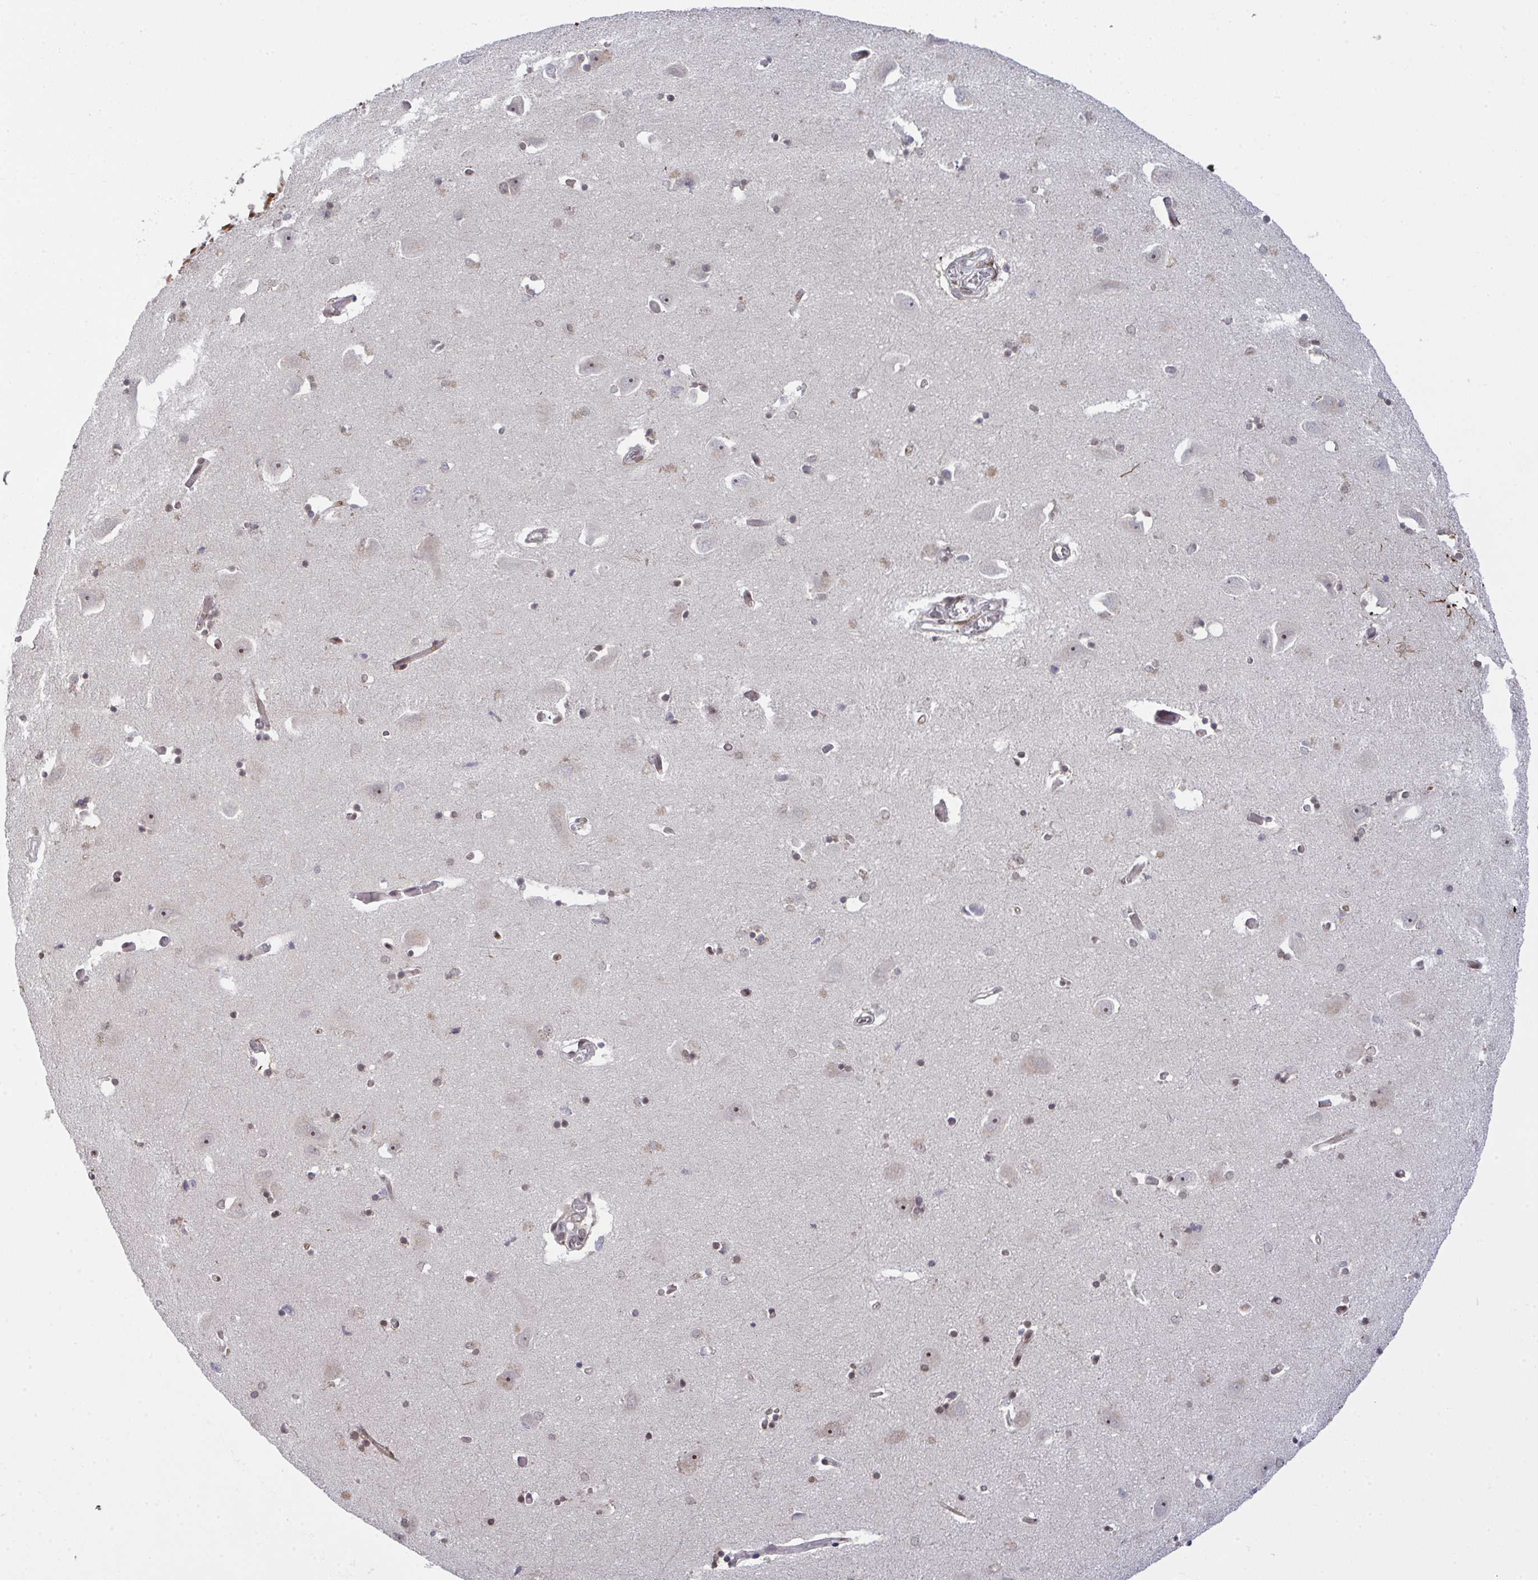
{"staining": {"intensity": "moderate", "quantity": "<25%", "location": "cytoplasmic/membranous,nuclear"}, "tissue": "caudate", "cell_type": "Glial cells", "image_type": "normal", "snomed": [{"axis": "morphology", "description": "Normal tissue, NOS"}, {"axis": "topography", "description": "Lateral ventricle wall"}, {"axis": "topography", "description": "Hippocampus"}], "caption": "Immunohistochemical staining of unremarkable human caudate reveals <25% levels of moderate cytoplasmic/membranous,nuclear protein expression in about <25% of glial cells.", "gene": "UXT", "patient": {"sex": "female", "age": 63}}